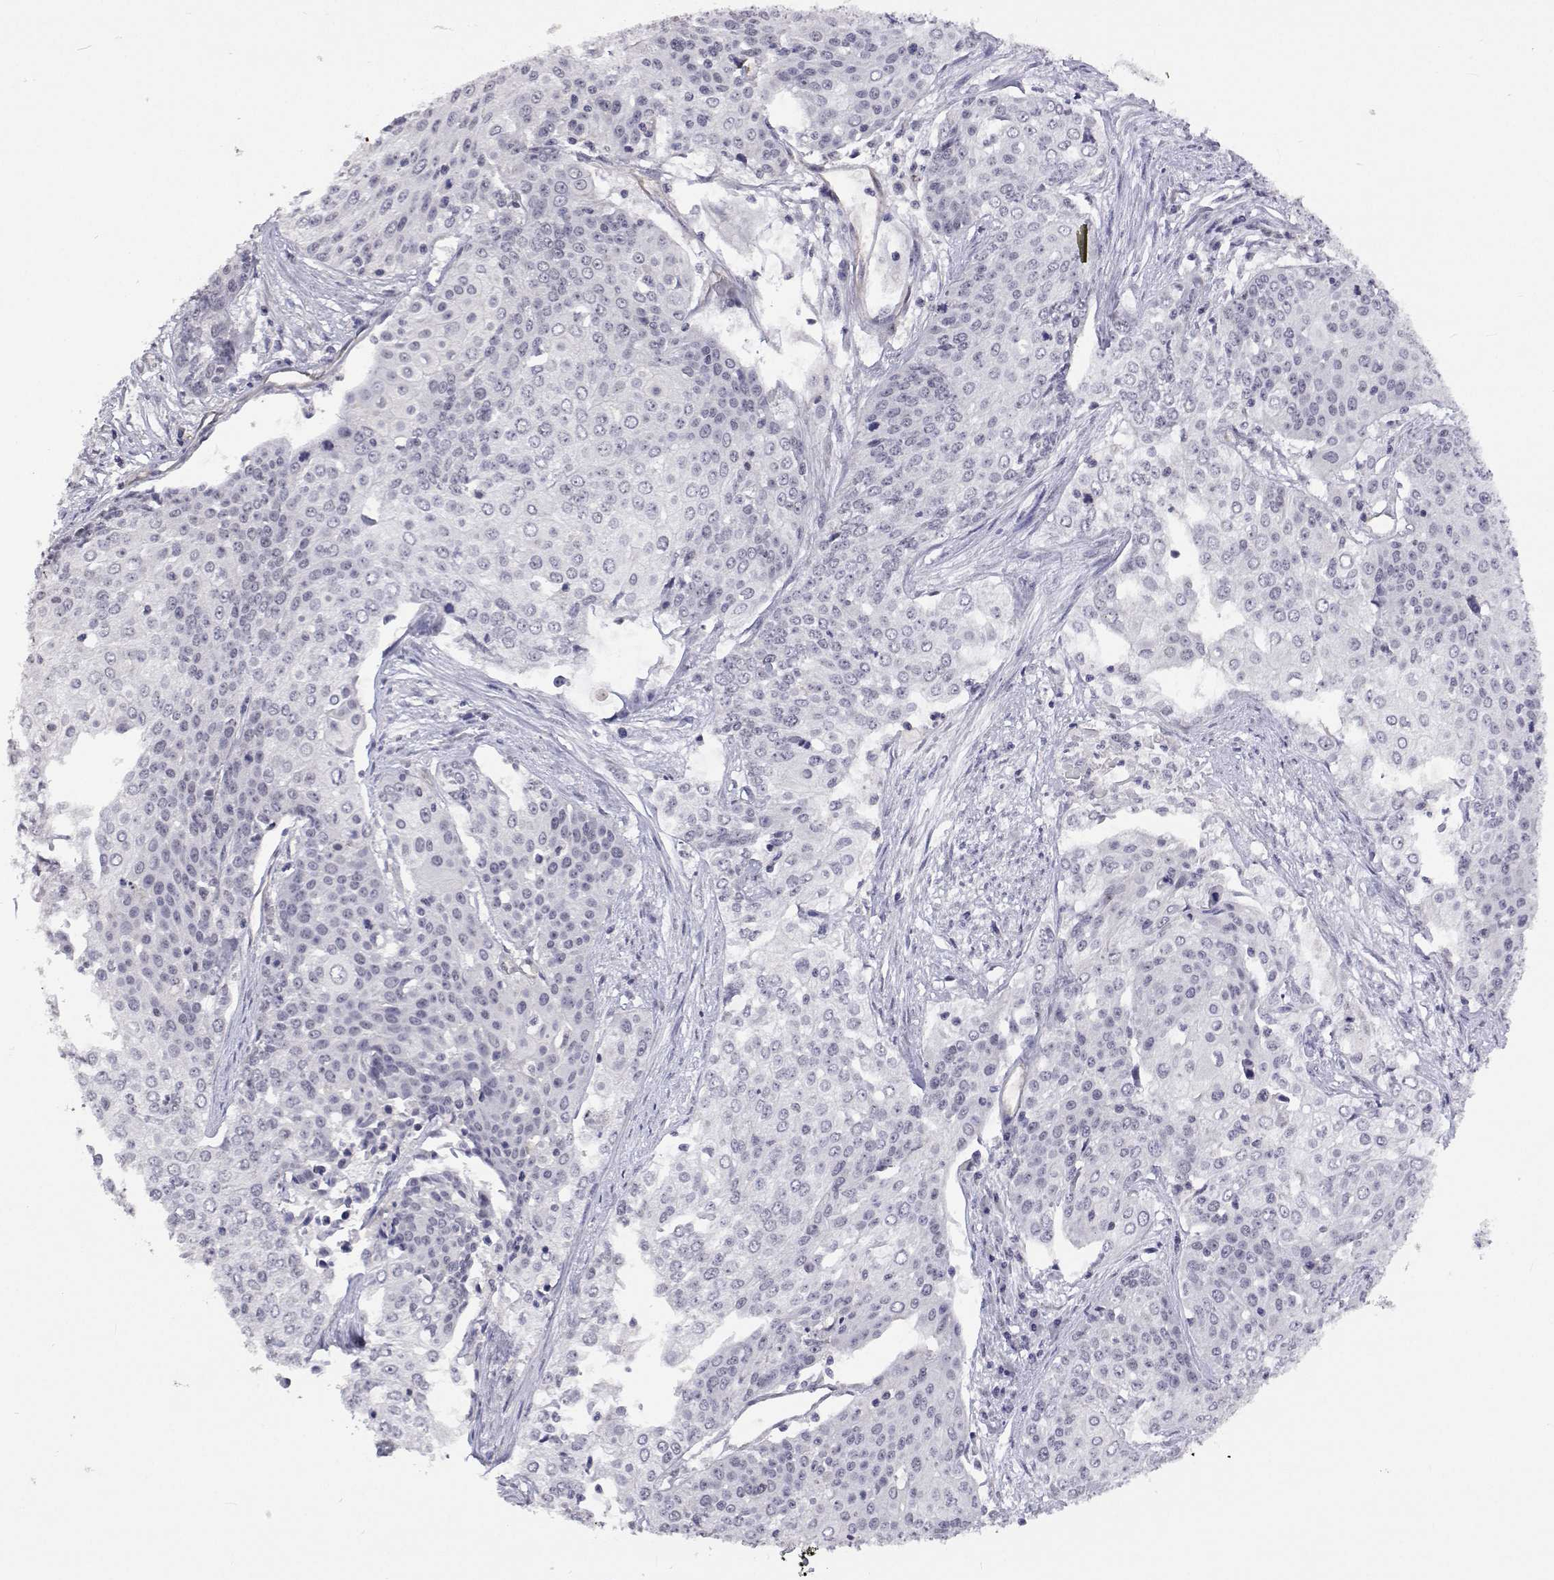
{"staining": {"intensity": "negative", "quantity": "none", "location": "none"}, "tissue": "cervical cancer", "cell_type": "Tumor cells", "image_type": "cancer", "snomed": [{"axis": "morphology", "description": "Squamous cell carcinoma, NOS"}, {"axis": "topography", "description": "Cervix"}], "caption": "There is no significant positivity in tumor cells of cervical cancer.", "gene": "NHP2", "patient": {"sex": "female", "age": 39}}